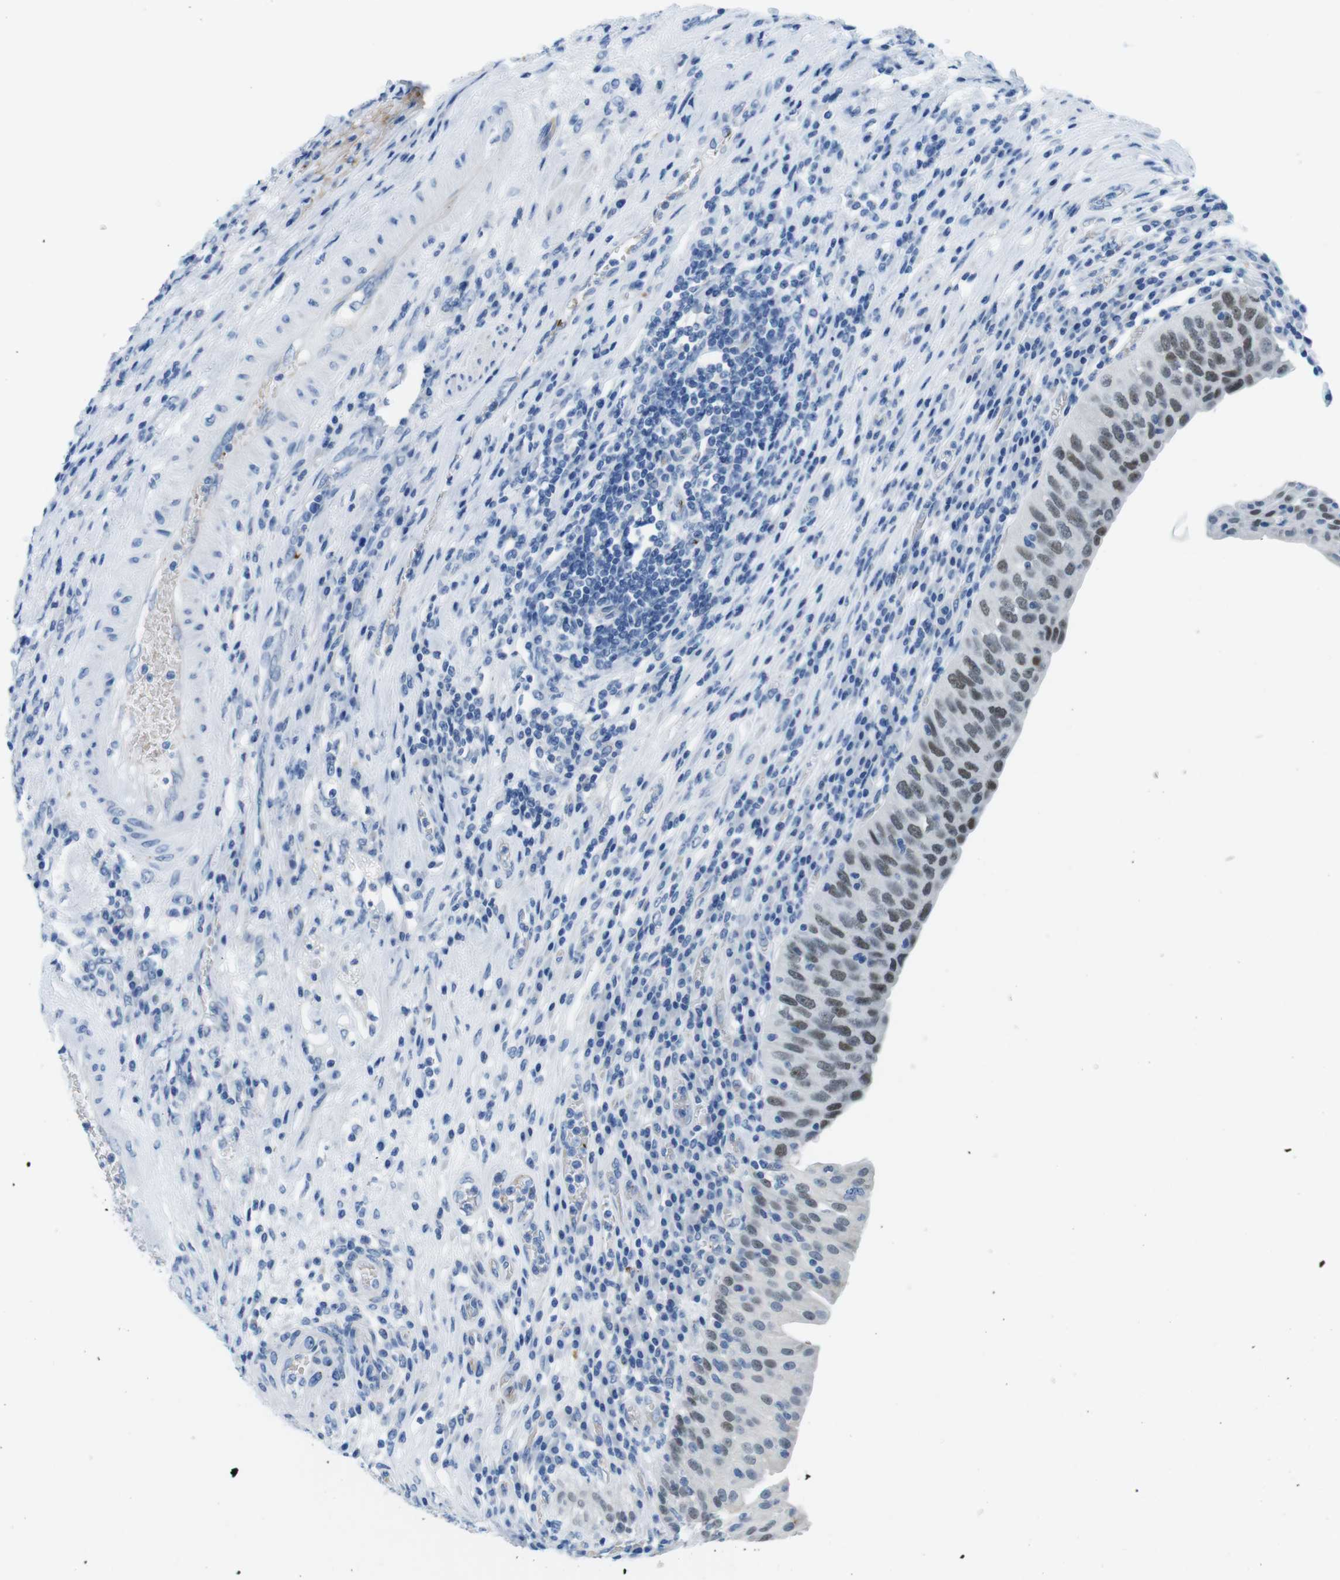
{"staining": {"intensity": "negative", "quantity": "none", "location": "none"}, "tissue": "urothelial cancer", "cell_type": "Tumor cells", "image_type": "cancer", "snomed": [{"axis": "morphology", "description": "Urothelial carcinoma, High grade"}, {"axis": "topography", "description": "Urinary bladder"}], "caption": "An immunohistochemistry histopathology image of high-grade urothelial carcinoma is shown. There is no staining in tumor cells of high-grade urothelial carcinoma.", "gene": "TFAP2C", "patient": {"sex": "female", "age": 80}}